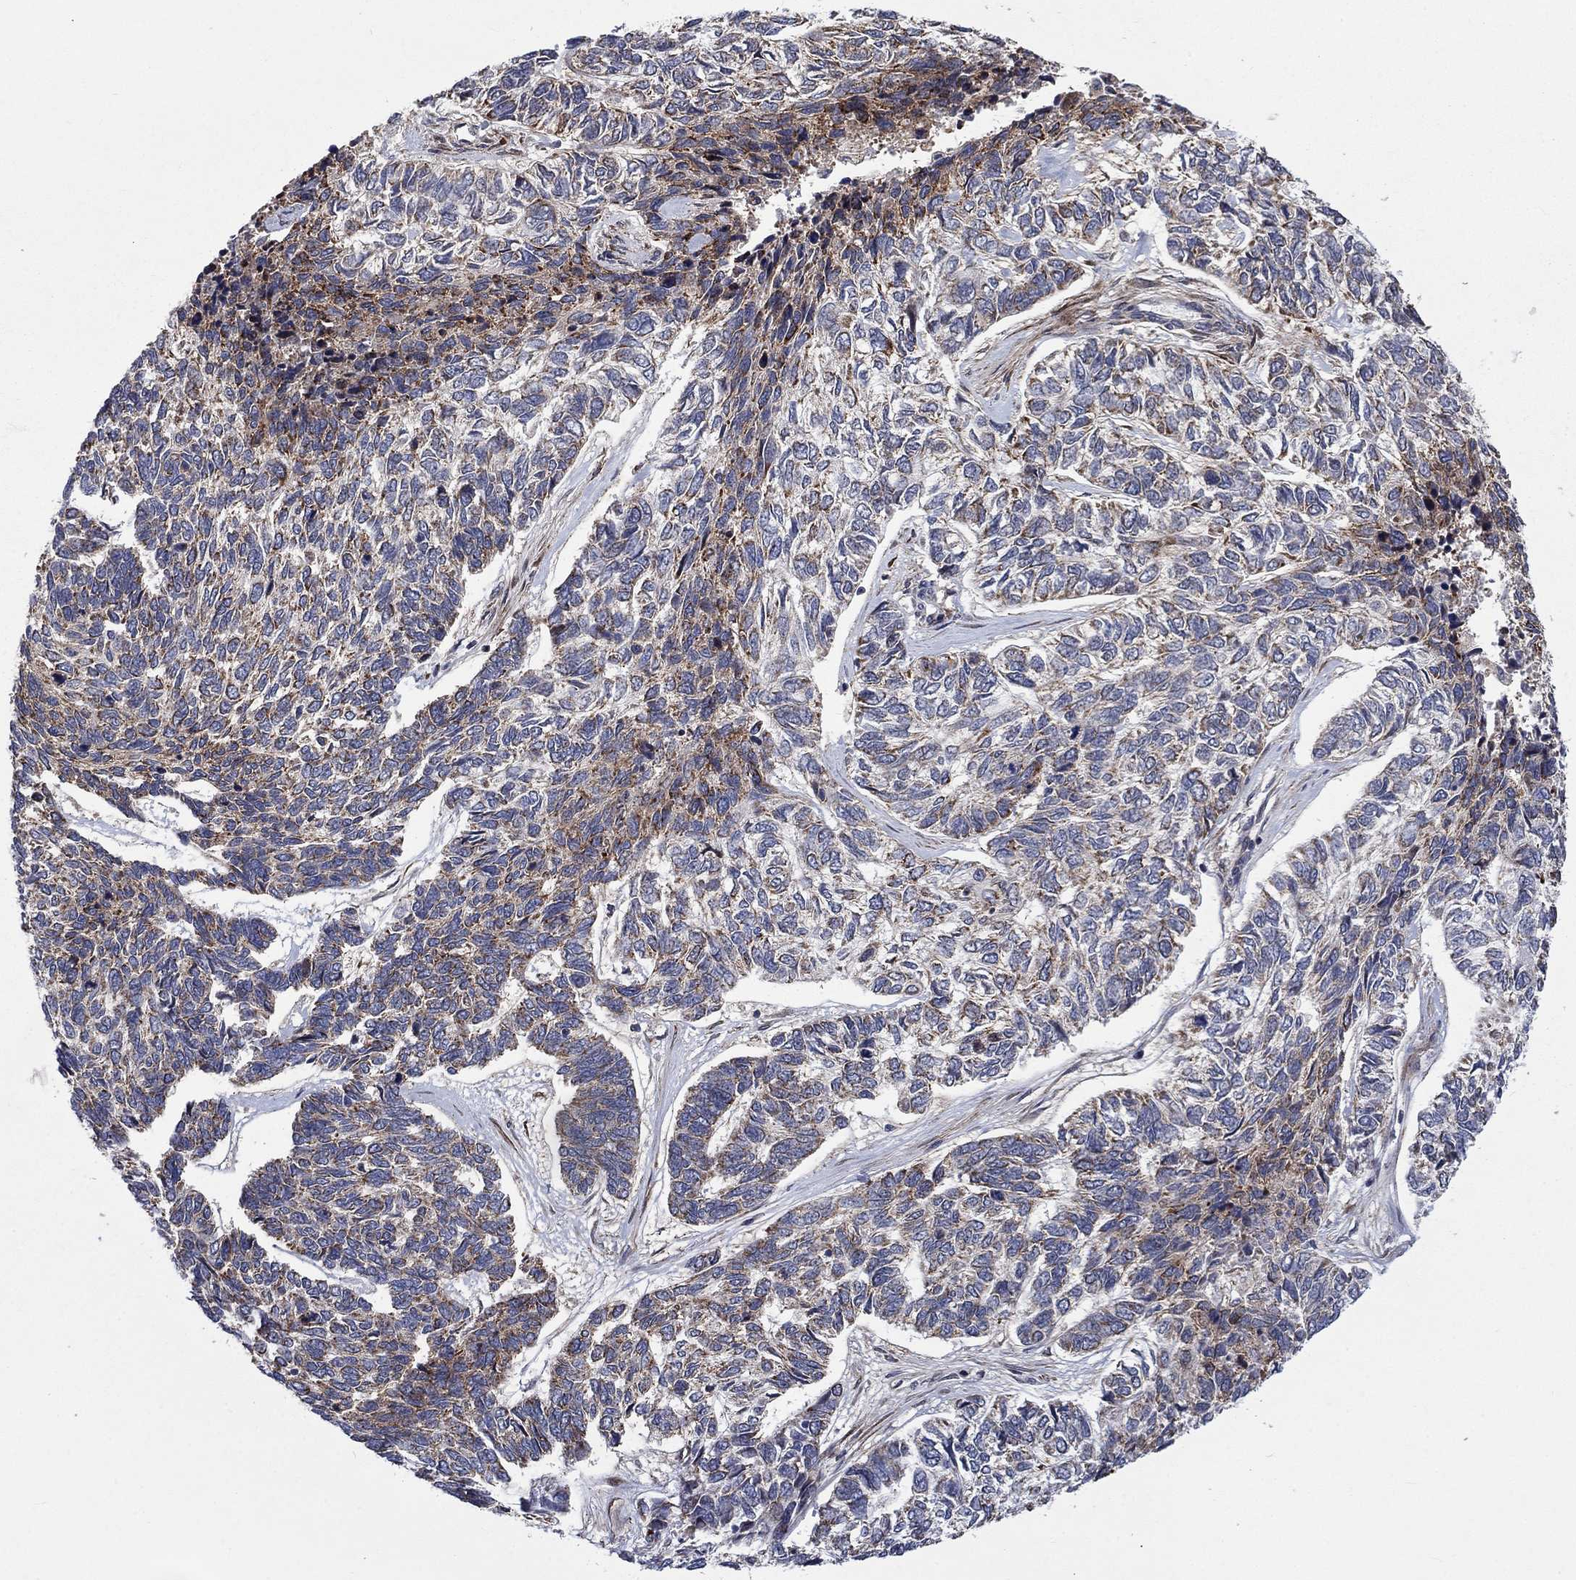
{"staining": {"intensity": "moderate", "quantity": "25%-75%", "location": "cytoplasmic/membranous"}, "tissue": "skin cancer", "cell_type": "Tumor cells", "image_type": "cancer", "snomed": [{"axis": "morphology", "description": "Basal cell carcinoma"}, {"axis": "topography", "description": "Skin"}], "caption": "Brown immunohistochemical staining in skin cancer (basal cell carcinoma) shows moderate cytoplasmic/membranous positivity in approximately 25%-75% of tumor cells.", "gene": "SLC35F2", "patient": {"sex": "female", "age": 65}}